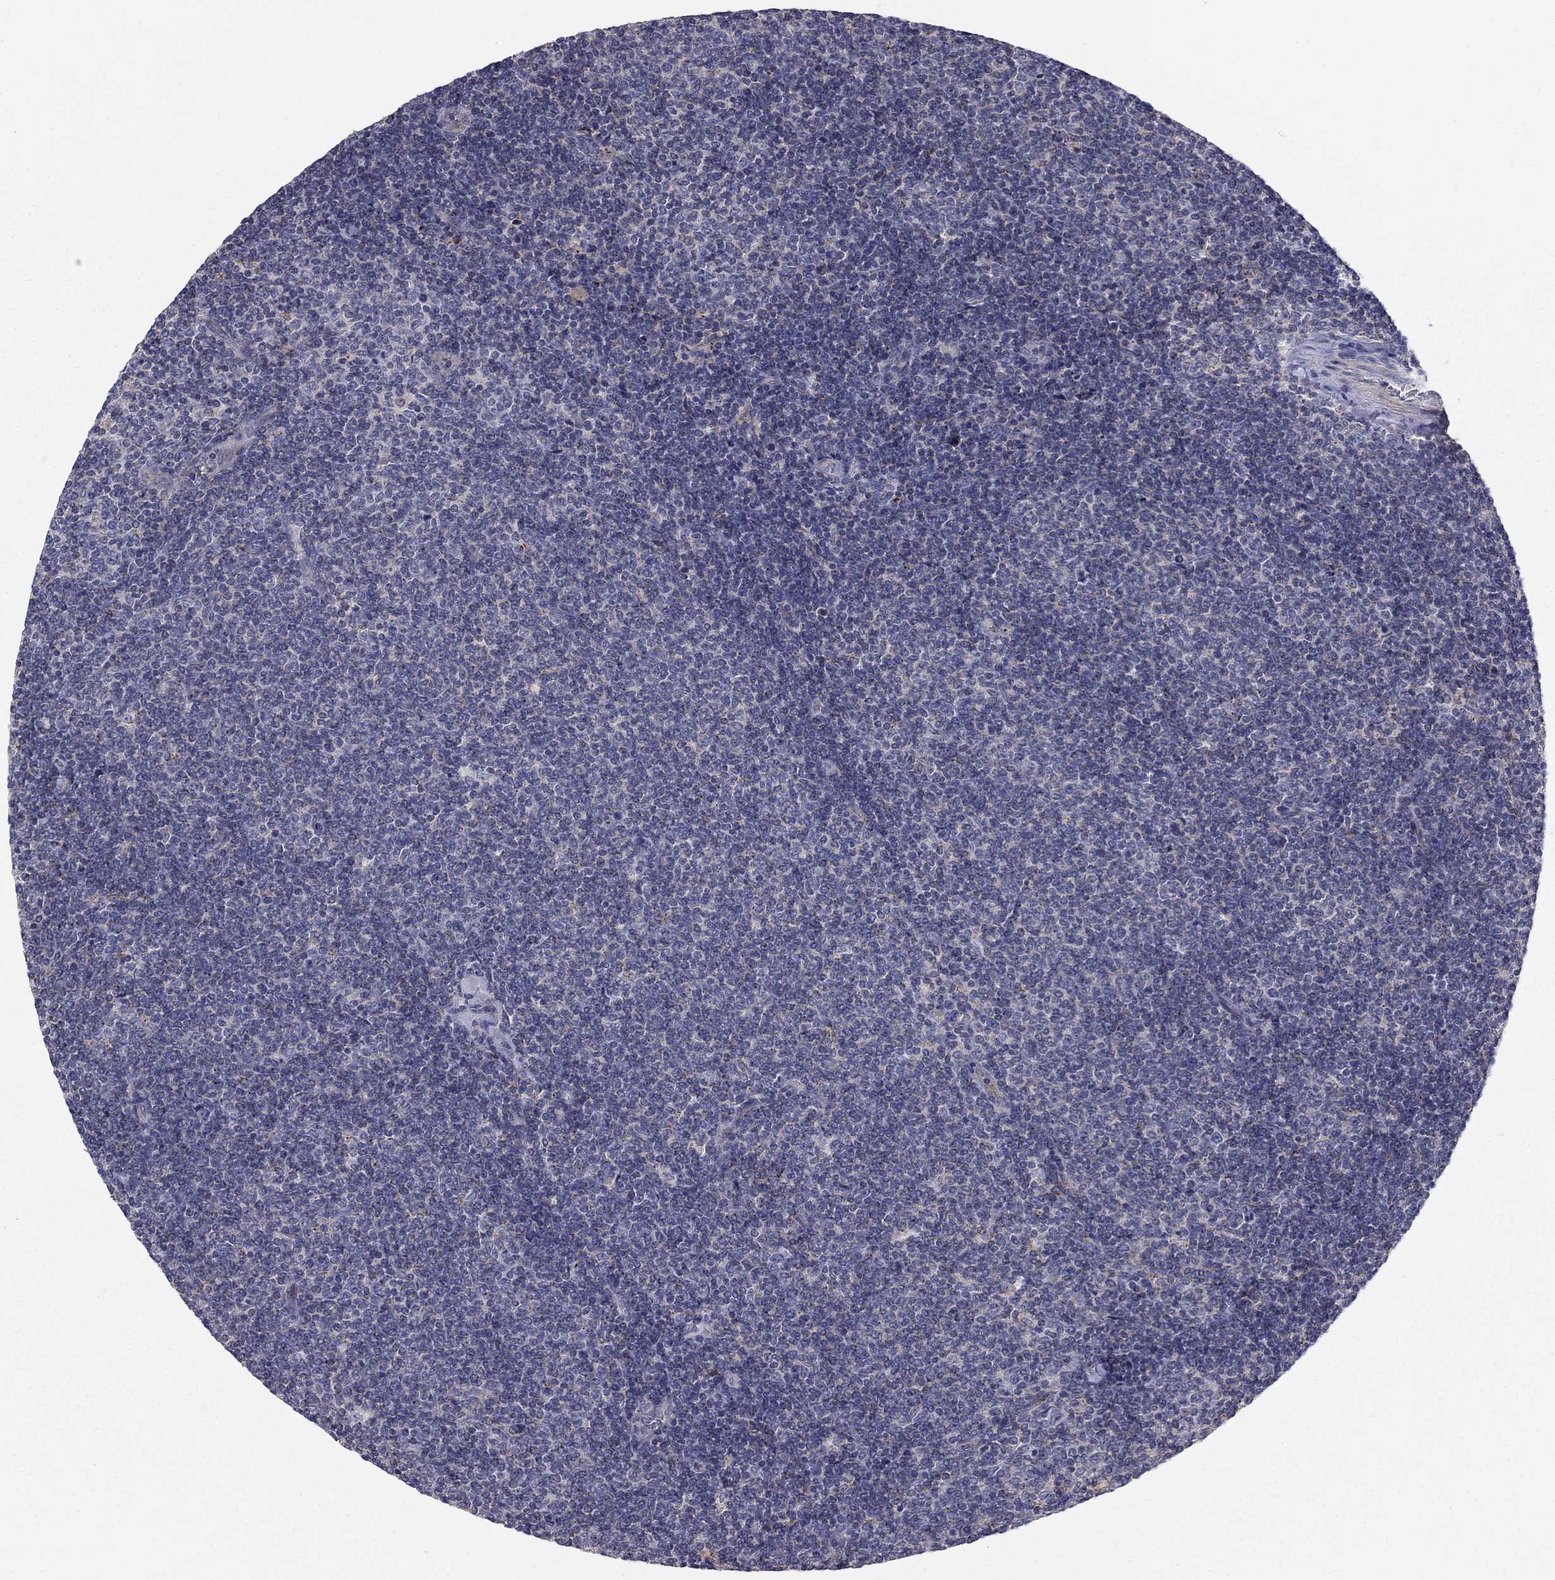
{"staining": {"intensity": "negative", "quantity": "none", "location": "none"}, "tissue": "lymphoma", "cell_type": "Tumor cells", "image_type": "cancer", "snomed": [{"axis": "morphology", "description": "Malignant lymphoma, non-Hodgkin's type, Low grade"}, {"axis": "topography", "description": "Lymph node"}], "caption": "Immunohistochemistry micrograph of human lymphoma stained for a protein (brown), which demonstrates no positivity in tumor cells. (DAB (3,3'-diaminobenzidine) IHC visualized using brightfield microscopy, high magnification).", "gene": "SEPTIN3", "patient": {"sex": "male", "age": 52}}